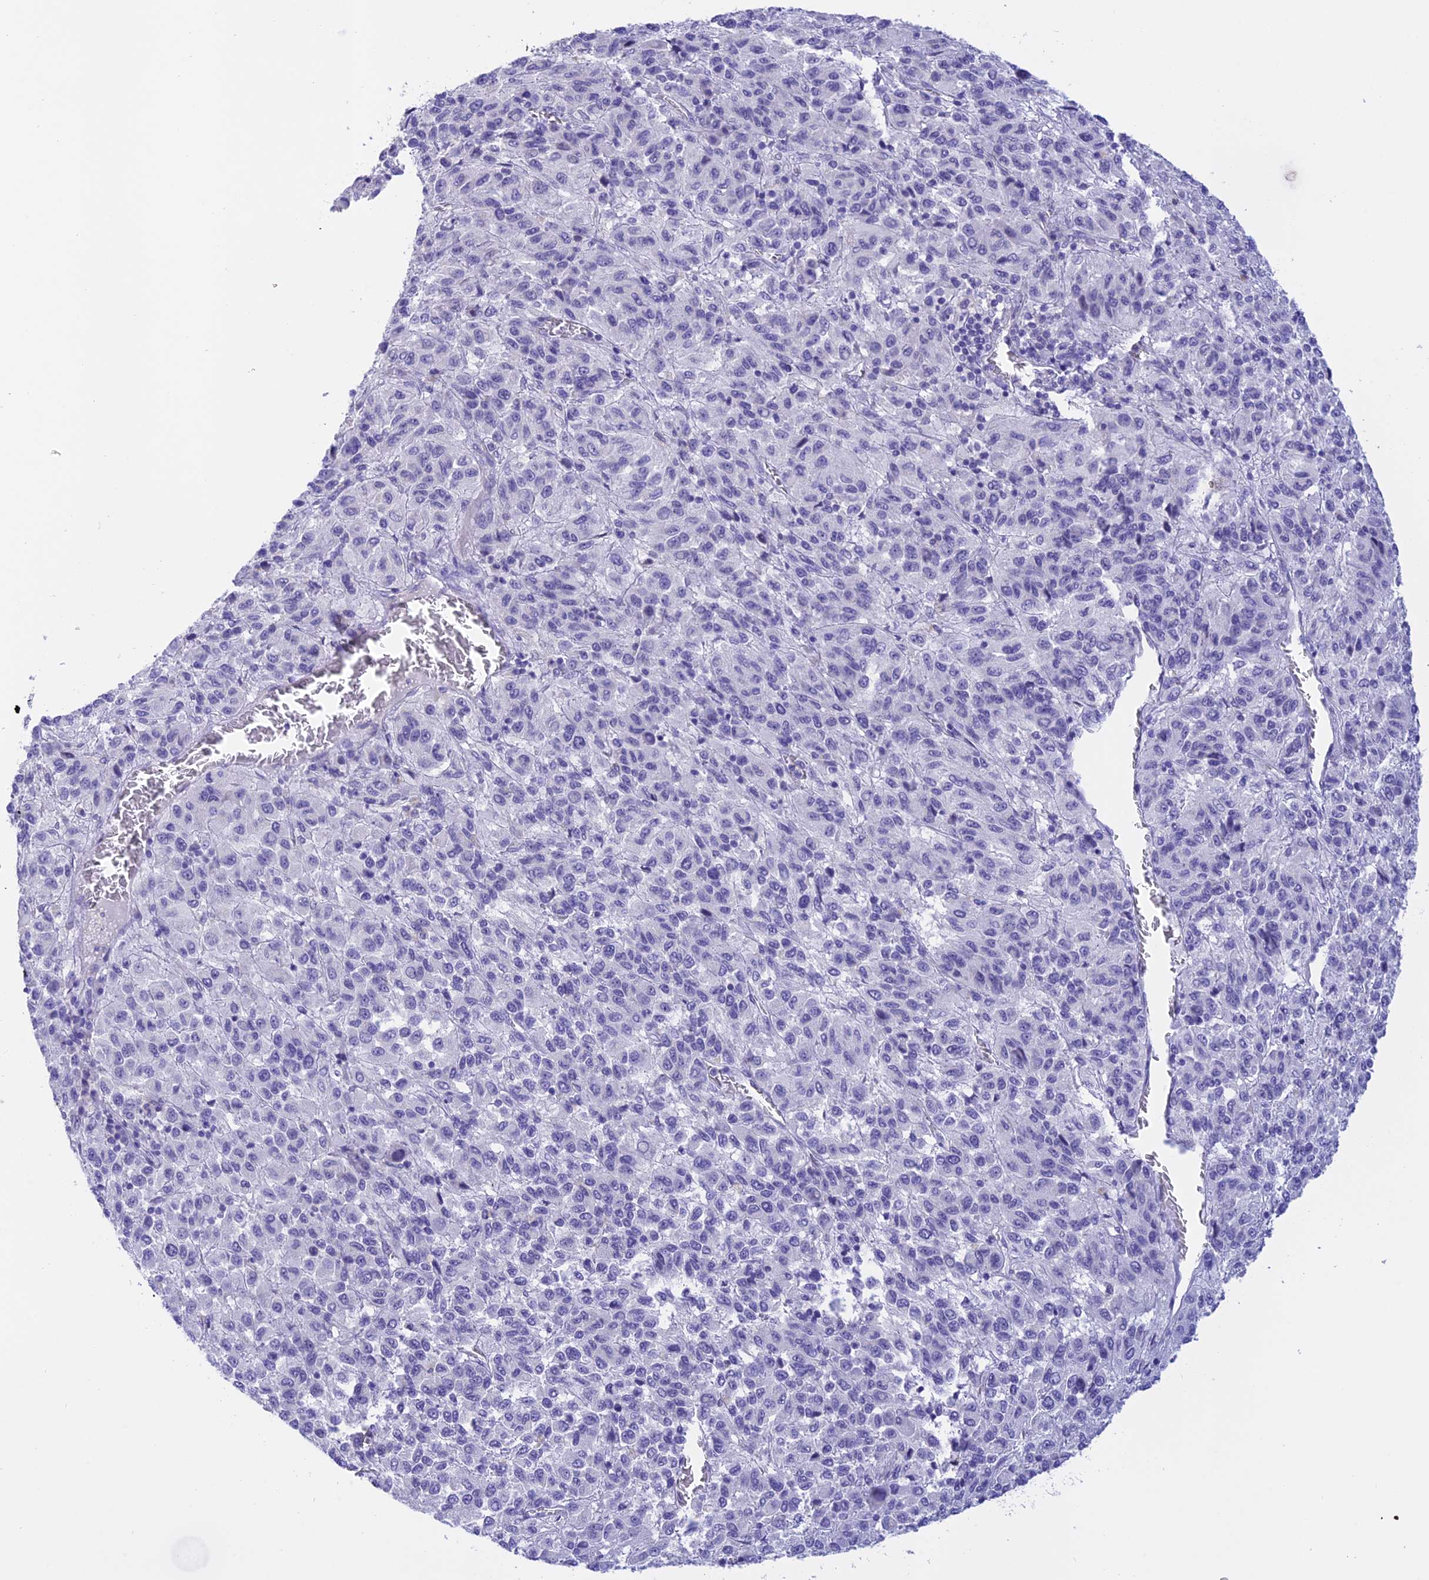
{"staining": {"intensity": "negative", "quantity": "none", "location": "none"}, "tissue": "melanoma", "cell_type": "Tumor cells", "image_type": "cancer", "snomed": [{"axis": "morphology", "description": "Malignant melanoma, Metastatic site"}, {"axis": "topography", "description": "Lung"}], "caption": "DAB immunohistochemical staining of human malignant melanoma (metastatic site) reveals no significant staining in tumor cells.", "gene": "C17orf67", "patient": {"sex": "male", "age": 64}}